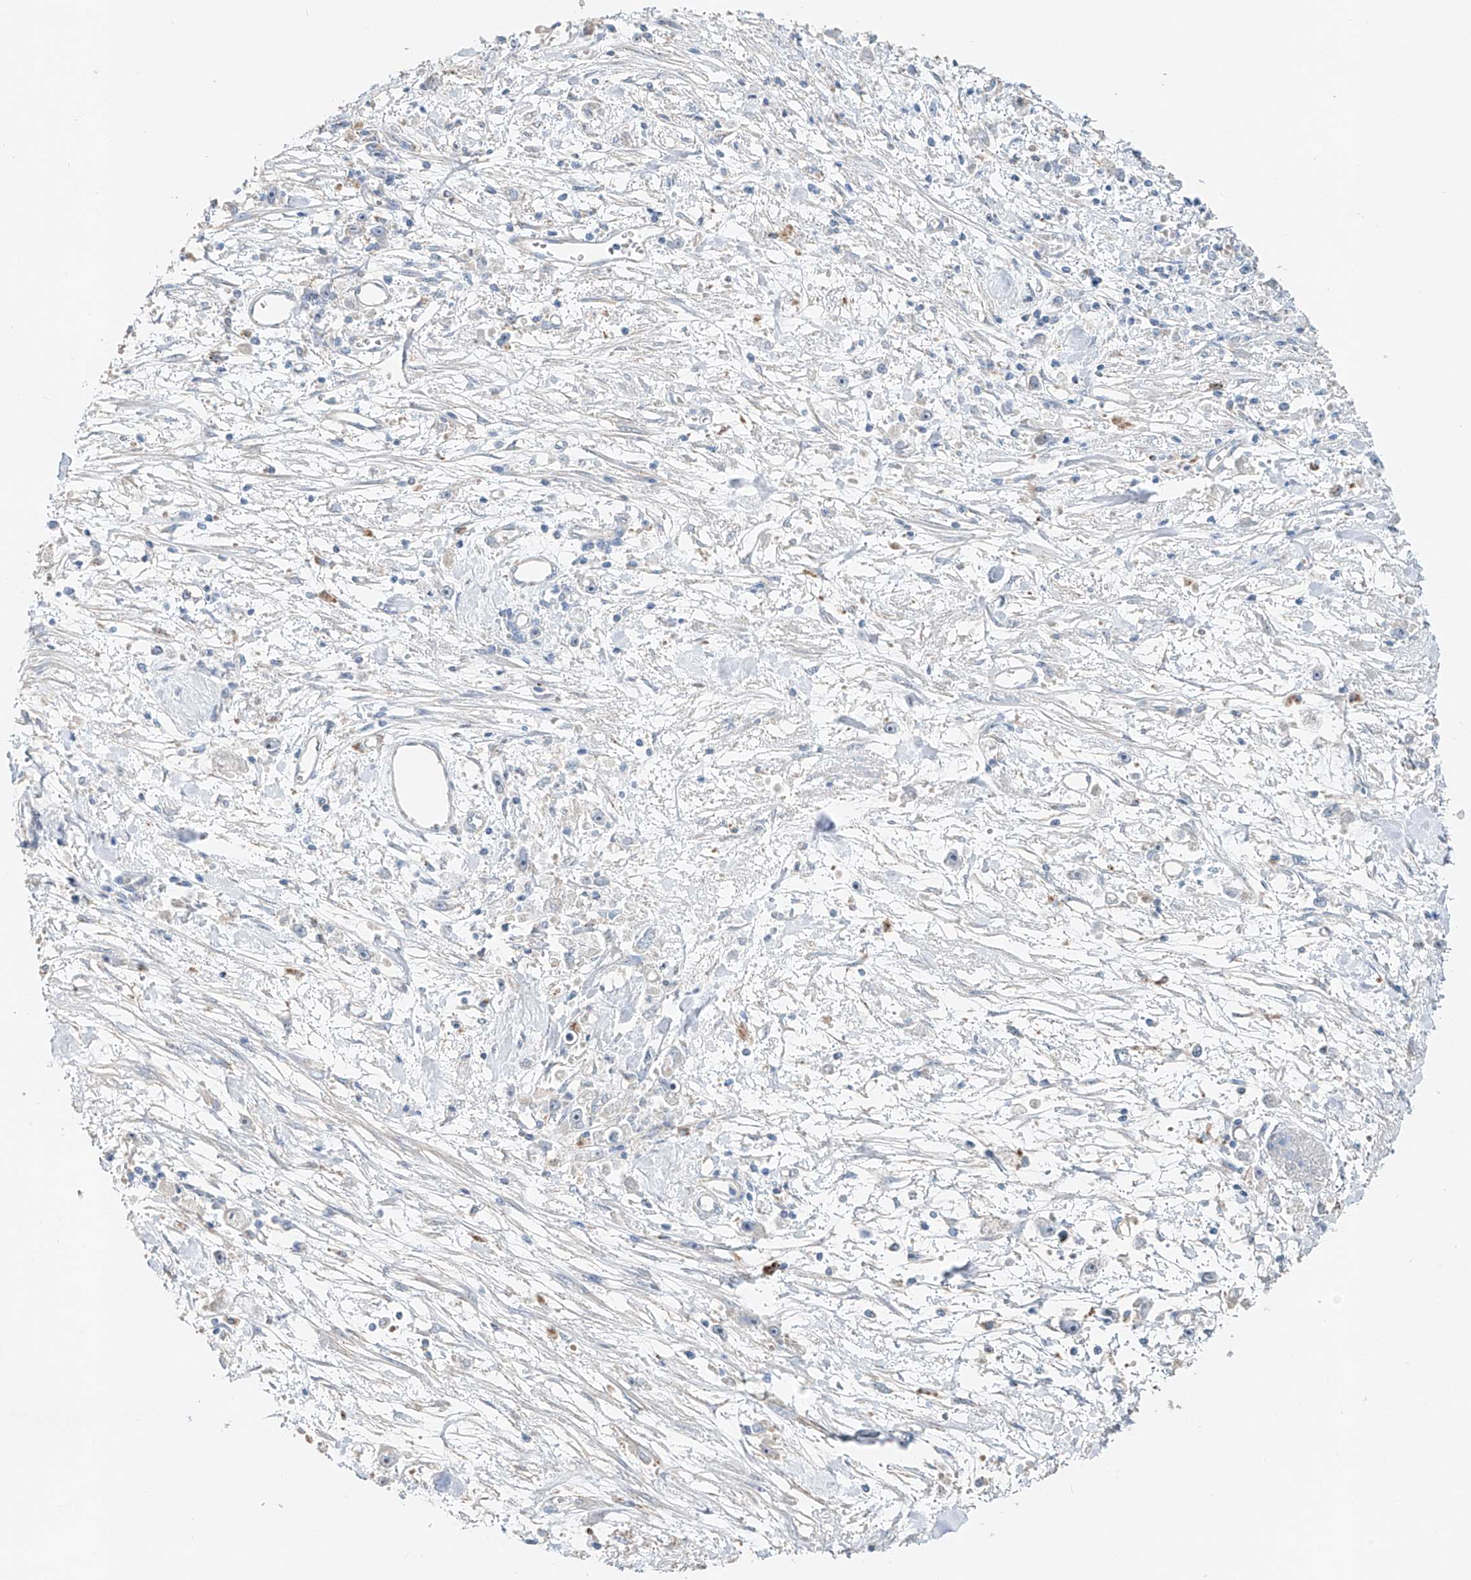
{"staining": {"intensity": "negative", "quantity": "none", "location": "none"}, "tissue": "stomach cancer", "cell_type": "Tumor cells", "image_type": "cancer", "snomed": [{"axis": "morphology", "description": "Adenocarcinoma, NOS"}, {"axis": "topography", "description": "Stomach"}], "caption": "Tumor cells are negative for protein expression in human stomach cancer (adenocarcinoma).", "gene": "TRIM47", "patient": {"sex": "female", "age": 59}}